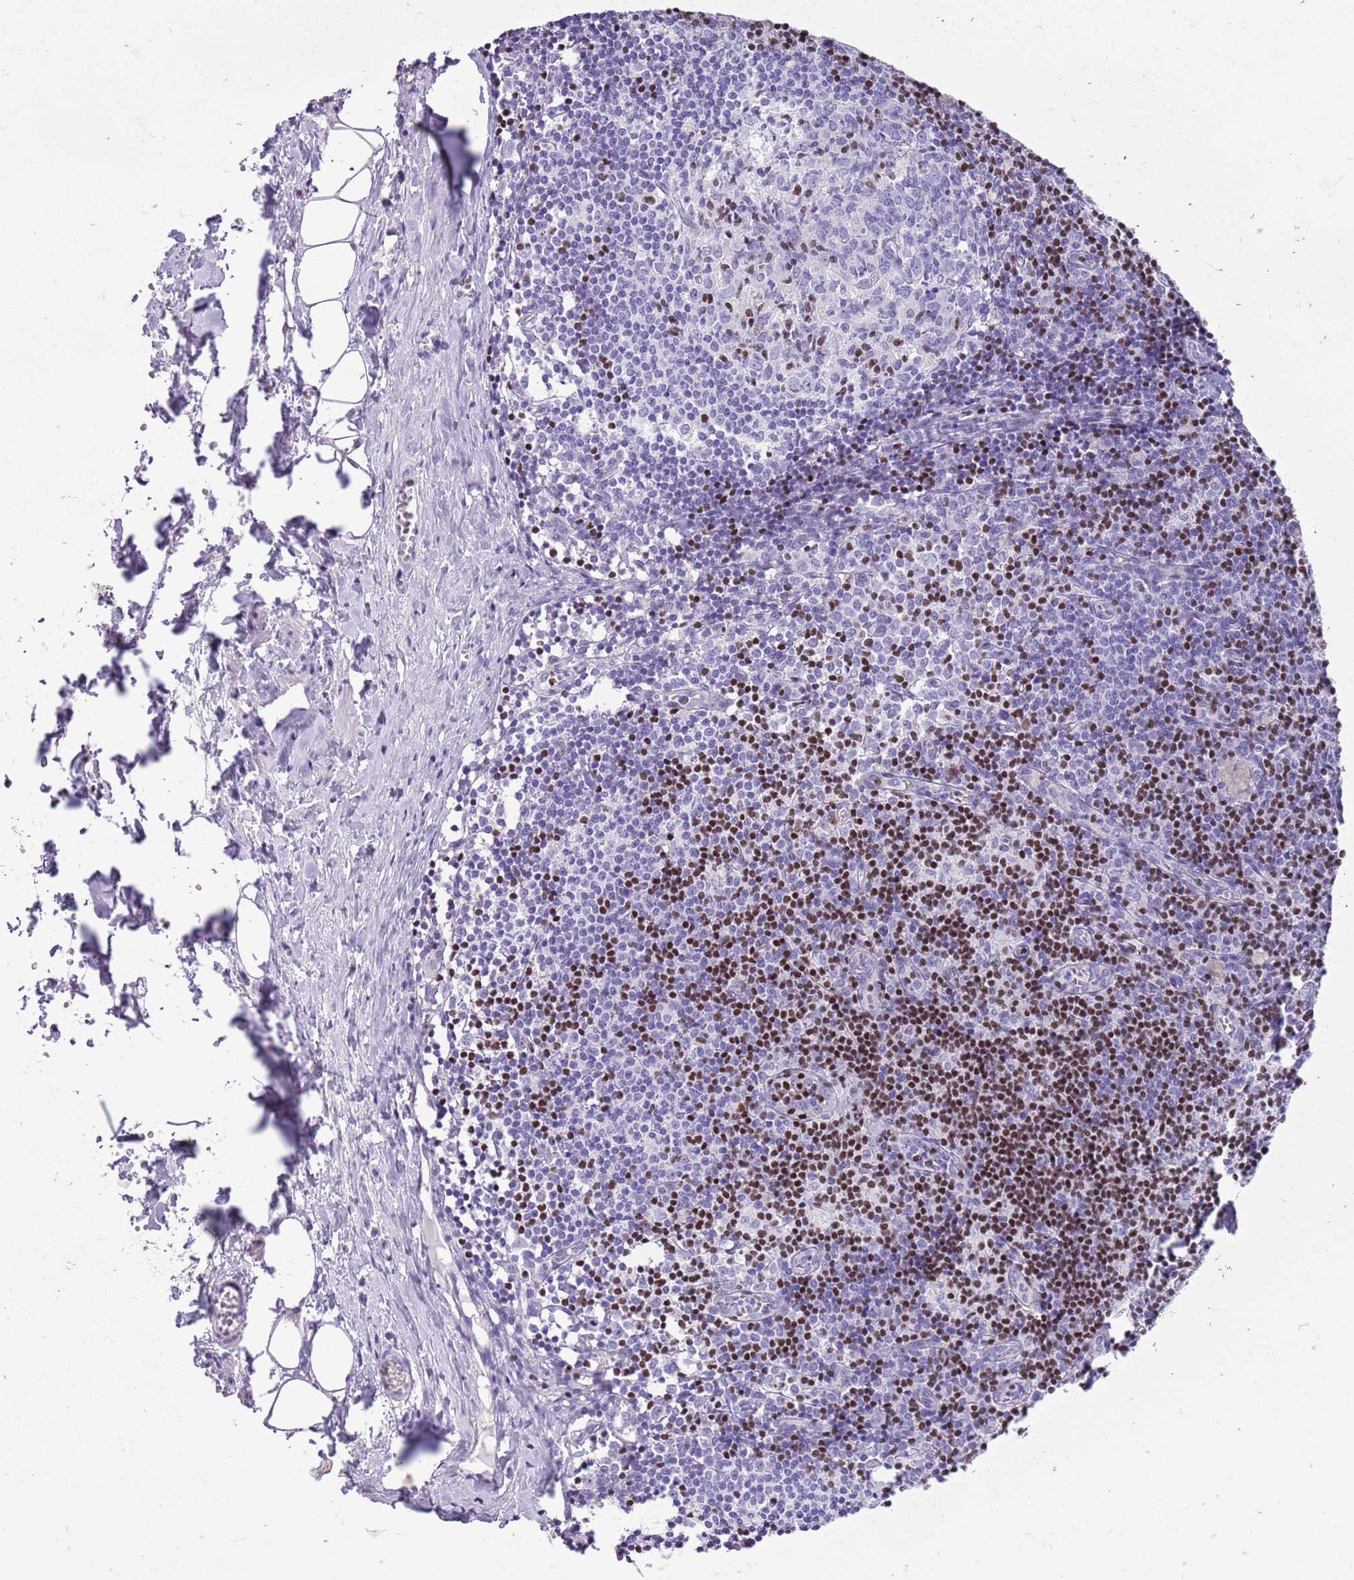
{"staining": {"intensity": "moderate", "quantity": "<25%", "location": "nuclear"}, "tissue": "lymph node", "cell_type": "Germinal center cells", "image_type": "normal", "snomed": [{"axis": "morphology", "description": "Normal tissue, NOS"}, {"axis": "topography", "description": "Lymph node"}], "caption": "The micrograph reveals staining of benign lymph node, revealing moderate nuclear protein expression (brown color) within germinal center cells.", "gene": "BCL11B", "patient": {"sex": "female", "age": 42}}